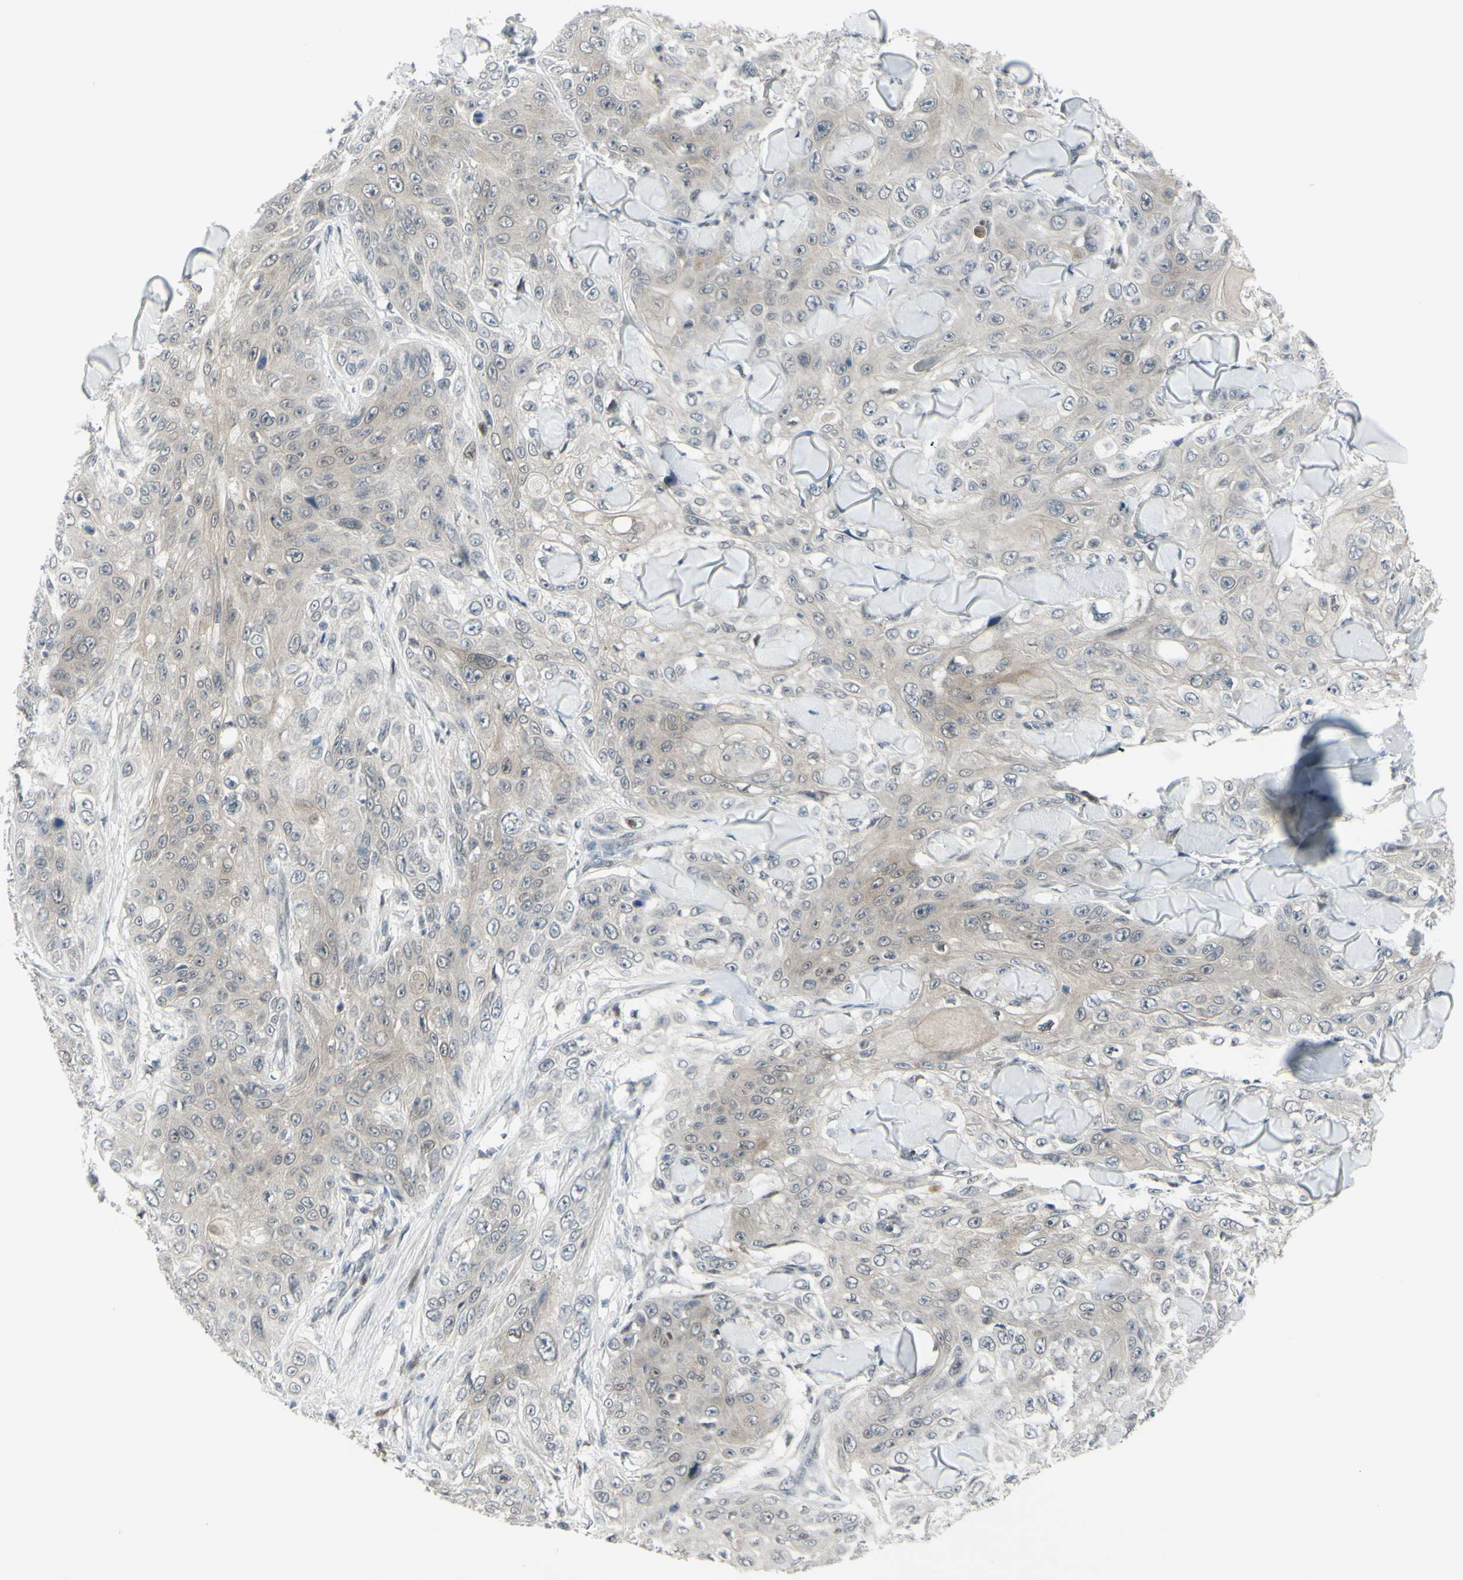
{"staining": {"intensity": "weak", "quantity": "<25%", "location": "cytoplasmic/membranous"}, "tissue": "skin cancer", "cell_type": "Tumor cells", "image_type": "cancer", "snomed": [{"axis": "morphology", "description": "Squamous cell carcinoma, NOS"}, {"axis": "topography", "description": "Skin"}], "caption": "A high-resolution photomicrograph shows immunohistochemistry staining of skin cancer, which displays no significant staining in tumor cells. (IHC, brightfield microscopy, high magnification).", "gene": "ETNK1", "patient": {"sex": "male", "age": 86}}